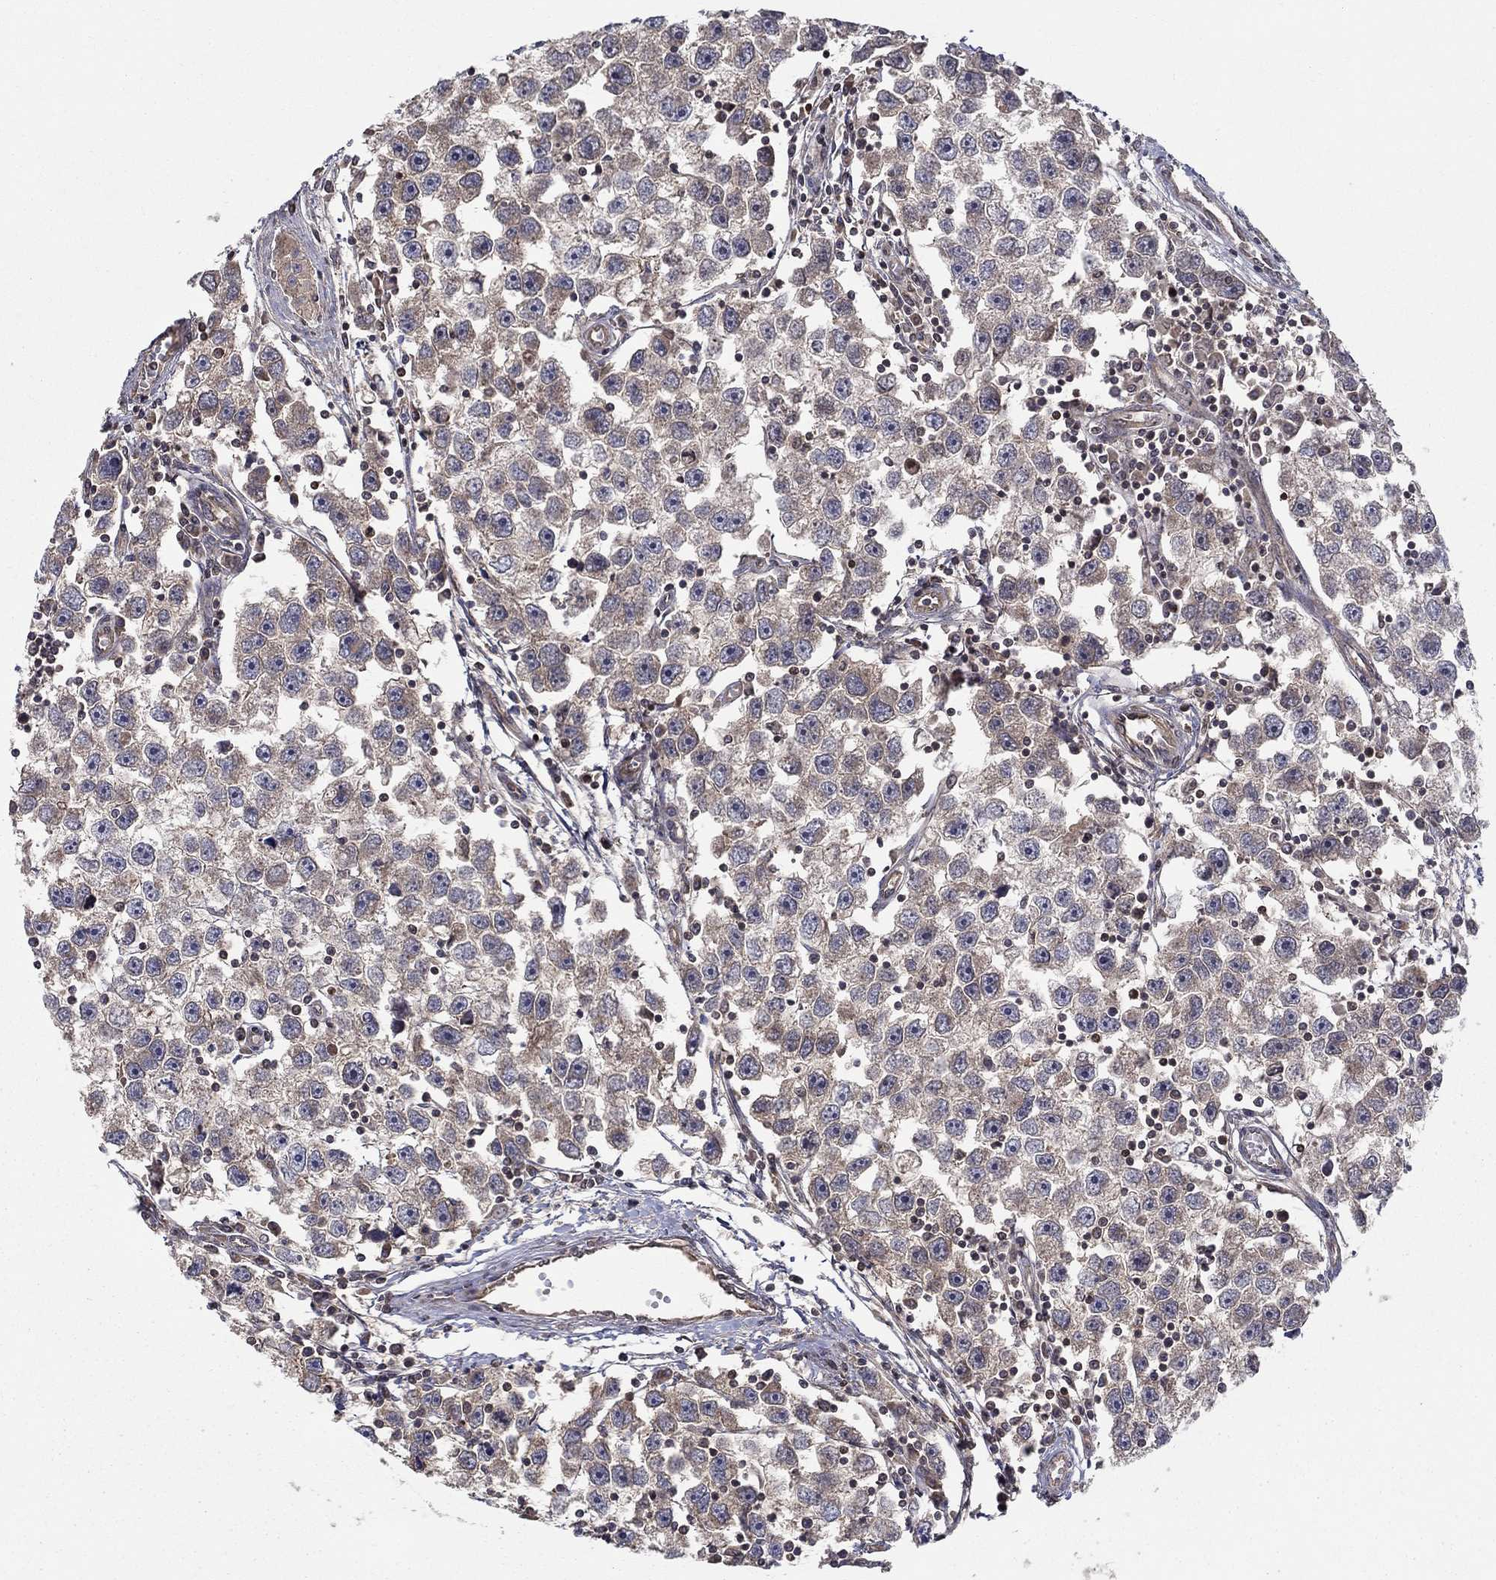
{"staining": {"intensity": "negative", "quantity": "none", "location": "none"}, "tissue": "testis cancer", "cell_type": "Tumor cells", "image_type": "cancer", "snomed": [{"axis": "morphology", "description": "Seminoma, NOS"}, {"axis": "topography", "description": "Testis"}], "caption": "IHC image of neoplastic tissue: testis seminoma stained with DAB (3,3'-diaminobenzidine) exhibits no significant protein positivity in tumor cells.", "gene": "BMERB1", "patient": {"sex": "male", "age": 30}}